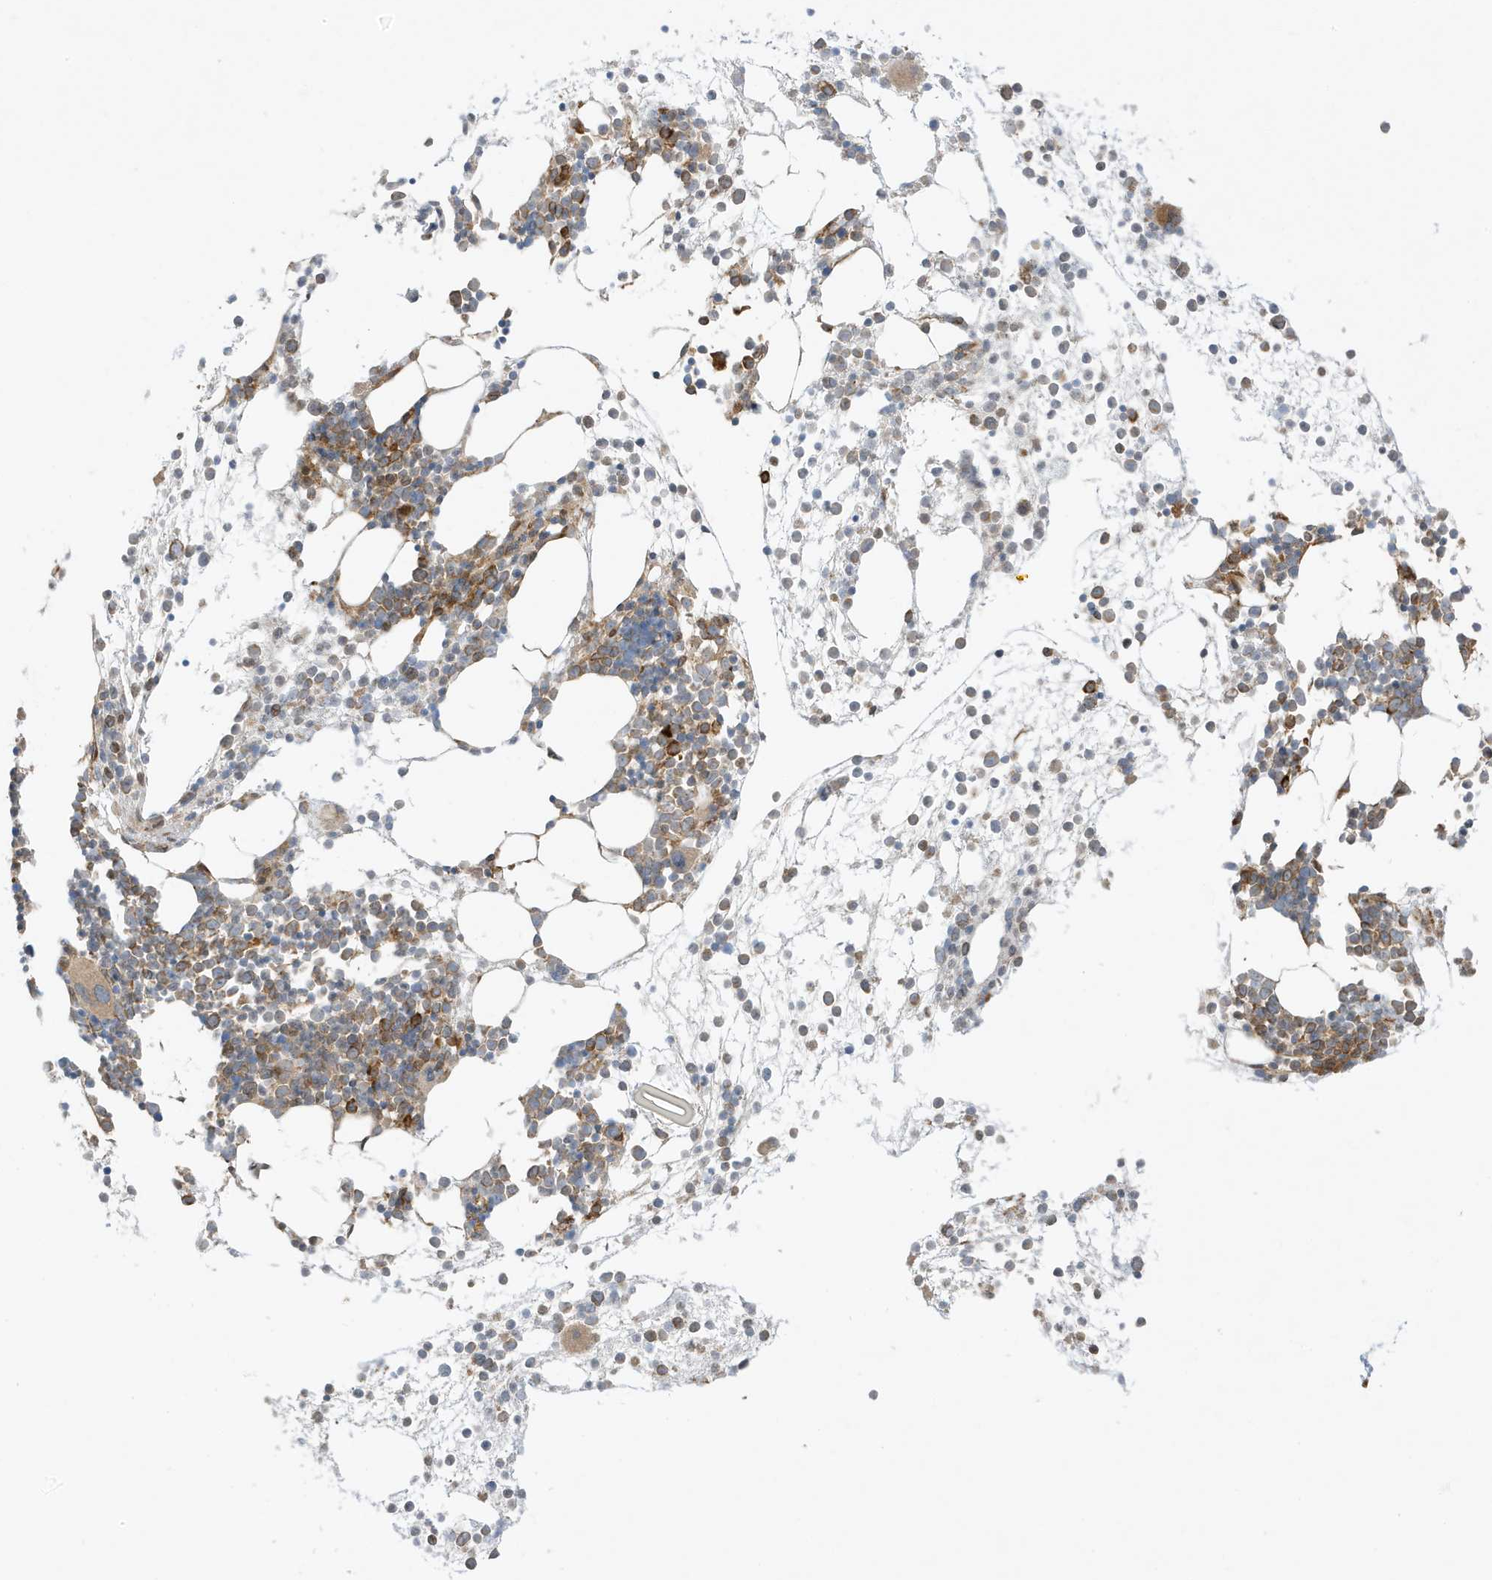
{"staining": {"intensity": "moderate", "quantity": "25%-75%", "location": "cytoplasmic/membranous"}, "tissue": "bone marrow", "cell_type": "Hematopoietic cells", "image_type": "normal", "snomed": [{"axis": "morphology", "description": "Normal tissue, NOS"}, {"axis": "topography", "description": "Bone marrow"}], "caption": "DAB (3,3'-diaminobenzidine) immunohistochemical staining of normal human bone marrow reveals moderate cytoplasmic/membranous protein staining in about 25%-75% of hematopoietic cells. (brown staining indicates protein expression, while blue staining denotes nuclei).", "gene": "SCARF2", "patient": {"sex": "male", "age": 54}}